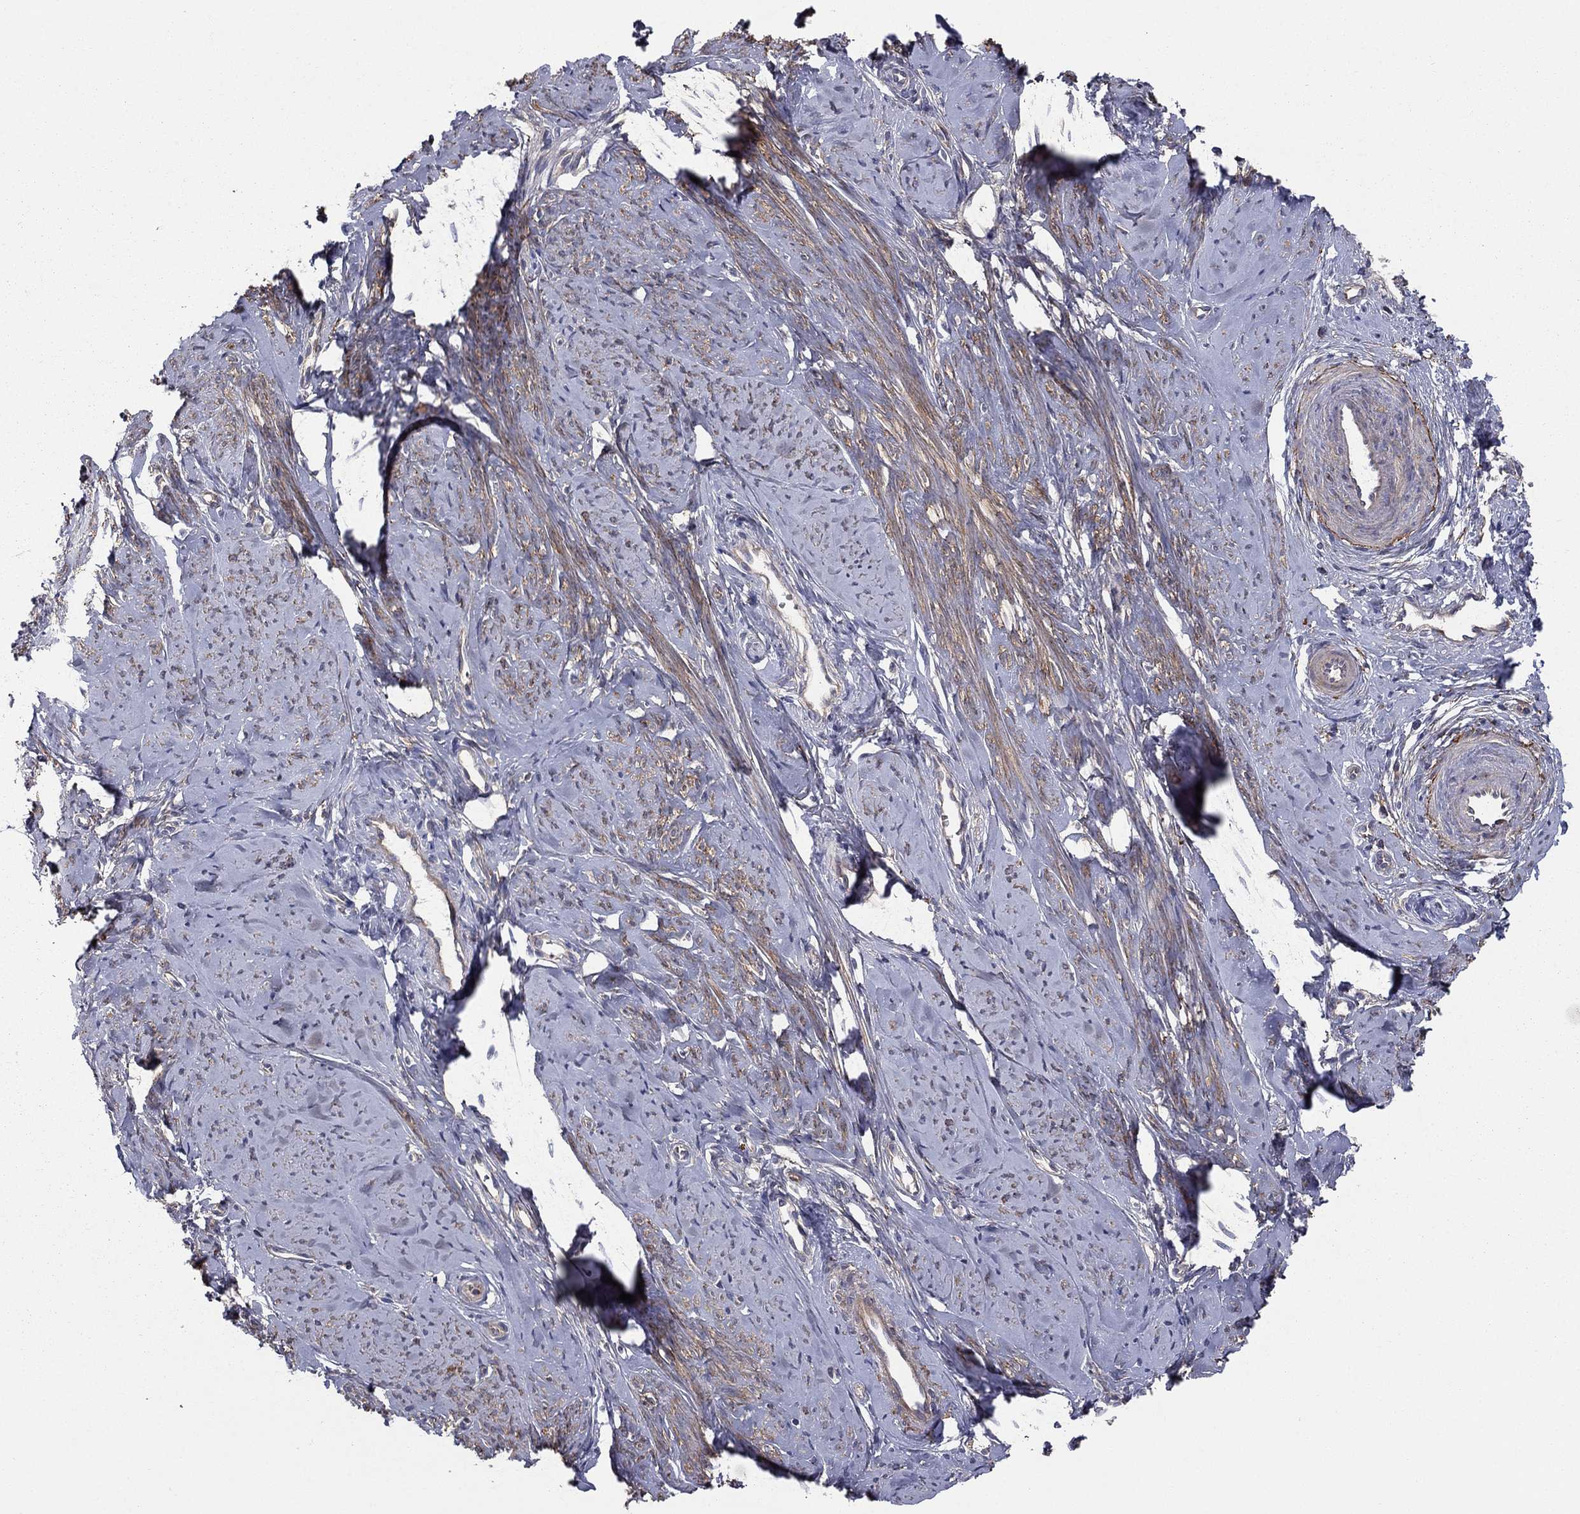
{"staining": {"intensity": "moderate", "quantity": "<25%", "location": "cytoplasmic/membranous"}, "tissue": "smooth muscle", "cell_type": "Smooth muscle cells", "image_type": "normal", "snomed": [{"axis": "morphology", "description": "Normal tissue, NOS"}, {"axis": "topography", "description": "Smooth muscle"}], "caption": "This histopathology image reveals IHC staining of normal smooth muscle, with low moderate cytoplasmic/membranous positivity in about <25% of smooth muscle cells.", "gene": "RNF123", "patient": {"sex": "female", "age": 48}}